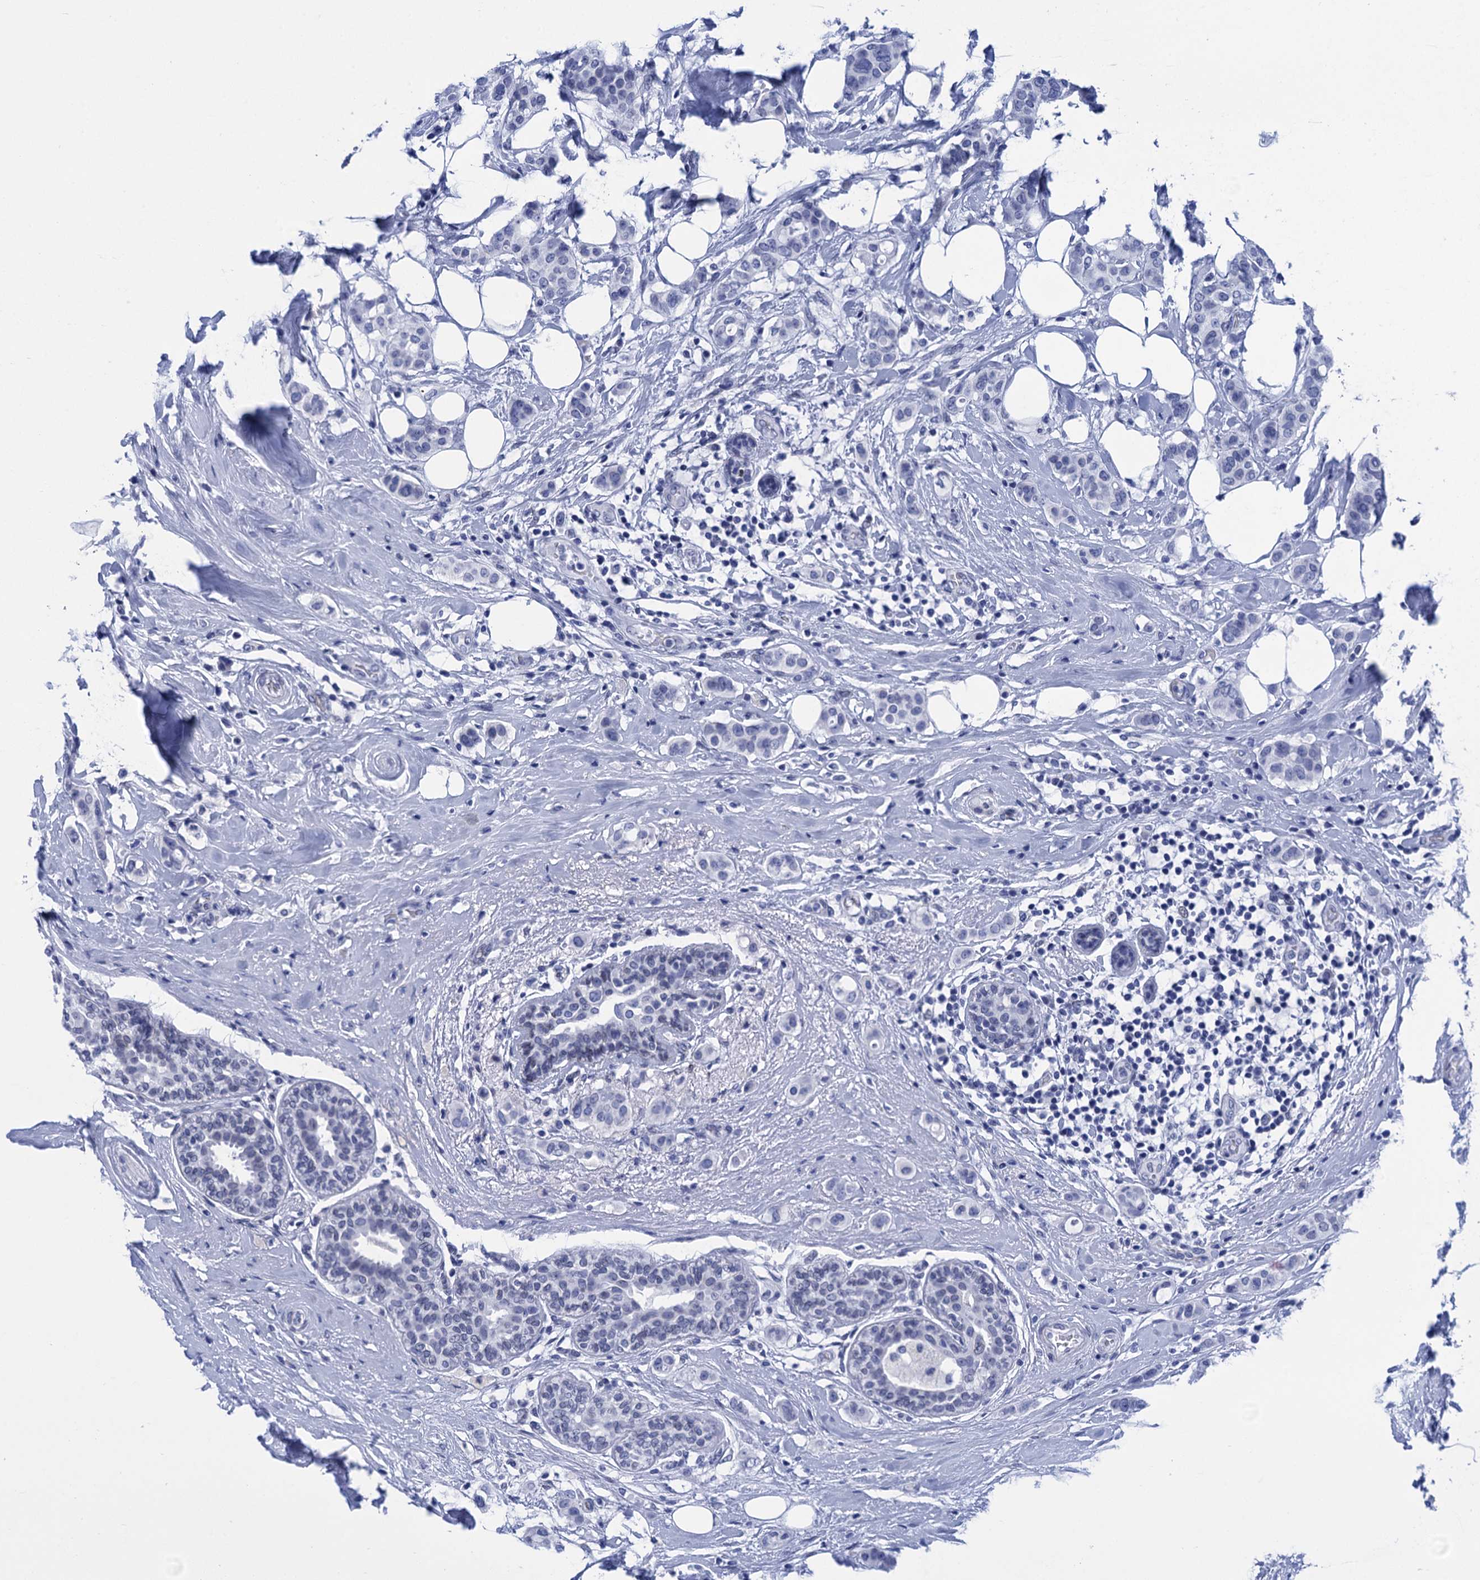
{"staining": {"intensity": "negative", "quantity": "none", "location": "none"}, "tissue": "breast cancer", "cell_type": "Tumor cells", "image_type": "cancer", "snomed": [{"axis": "morphology", "description": "Lobular carcinoma"}, {"axis": "topography", "description": "Breast"}], "caption": "High power microscopy micrograph of an immunohistochemistry (IHC) photomicrograph of lobular carcinoma (breast), revealing no significant staining in tumor cells.", "gene": "METTL25", "patient": {"sex": "female", "age": 51}}